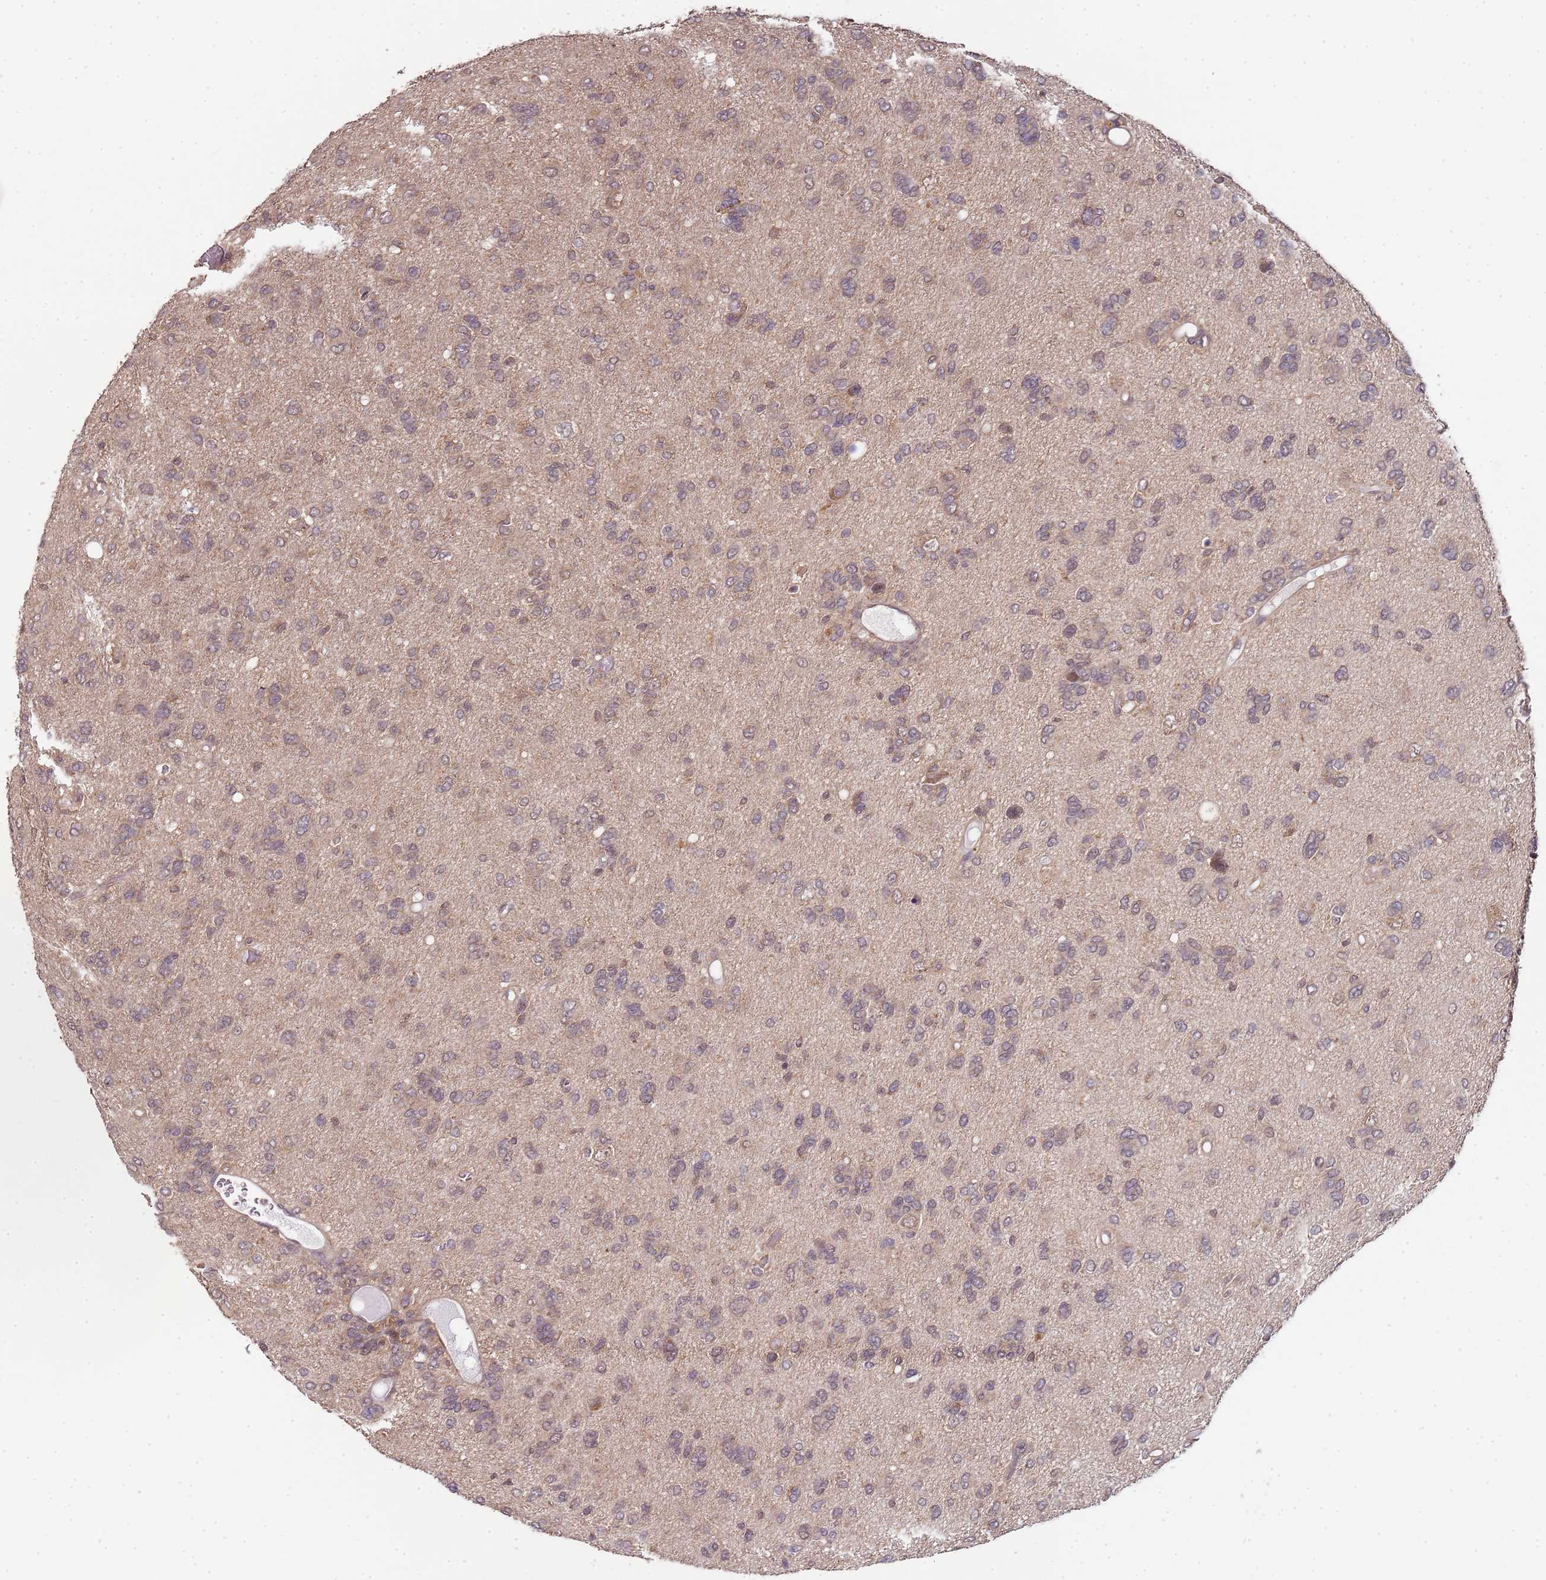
{"staining": {"intensity": "weak", "quantity": "25%-75%", "location": "cytoplasmic/membranous"}, "tissue": "glioma", "cell_type": "Tumor cells", "image_type": "cancer", "snomed": [{"axis": "morphology", "description": "Glioma, malignant, High grade"}, {"axis": "topography", "description": "Brain"}], "caption": "Immunohistochemical staining of malignant high-grade glioma displays low levels of weak cytoplasmic/membranous staining in approximately 25%-75% of tumor cells.", "gene": "LIN37", "patient": {"sex": "female", "age": 59}}